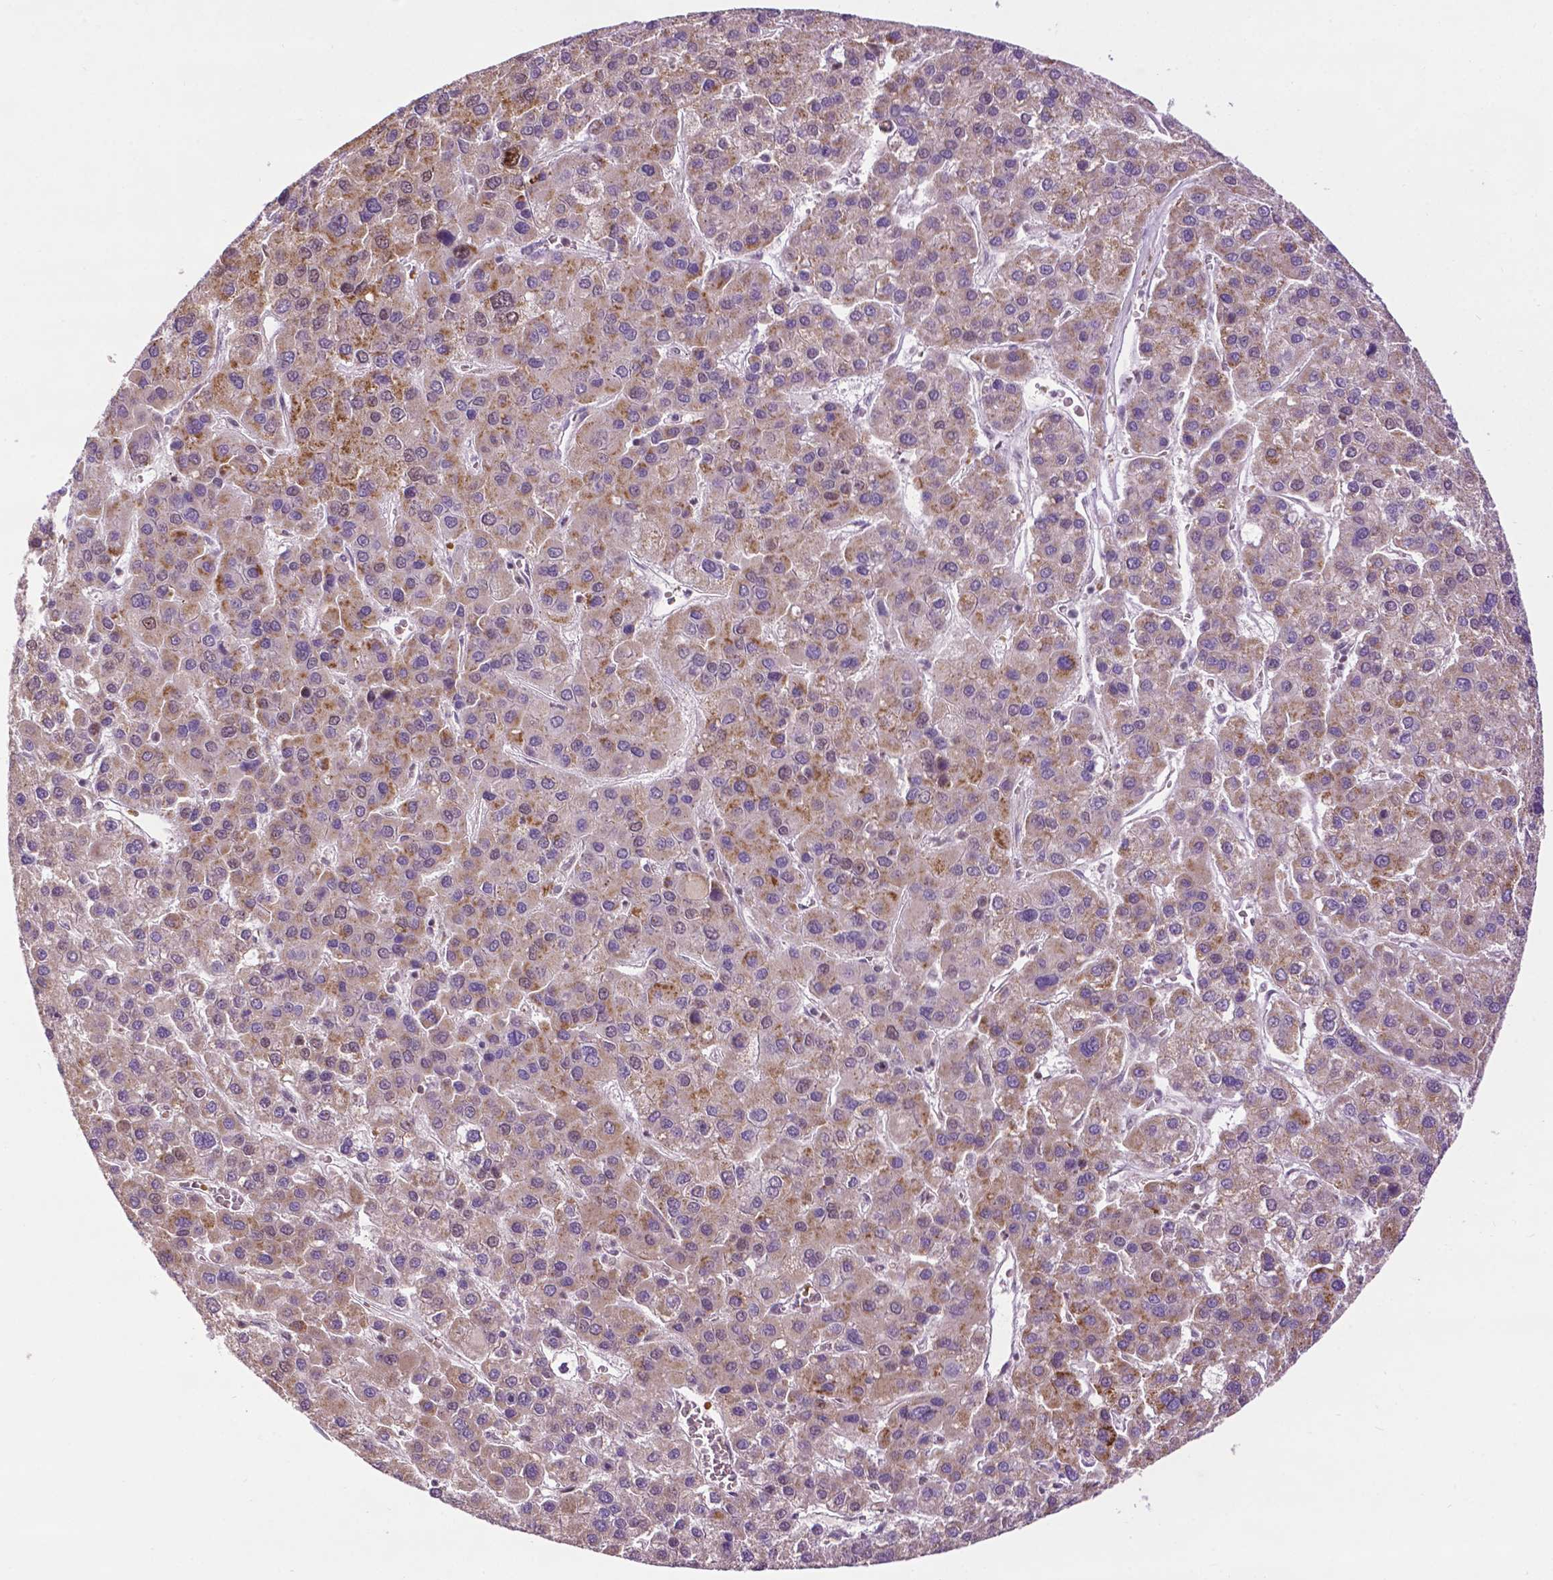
{"staining": {"intensity": "moderate", "quantity": "25%-75%", "location": "cytoplasmic/membranous"}, "tissue": "liver cancer", "cell_type": "Tumor cells", "image_type": "cancer", "snomed": [{"axis": "morphology", "description": "Carcinoma, Hepatocellular, NOS"}, {"axis": "topography", "description": "Liver"}], "caption": "A photomicrograph showing moderate cytoplasmic/membranous expression in approximately 25%-75% of tumor cells in liver hepatocellular carcinoma, as visualized by brown immunohistochemical staining.", "gene": "ZNF41", "patient": {"sex": "female", "age": 41}}